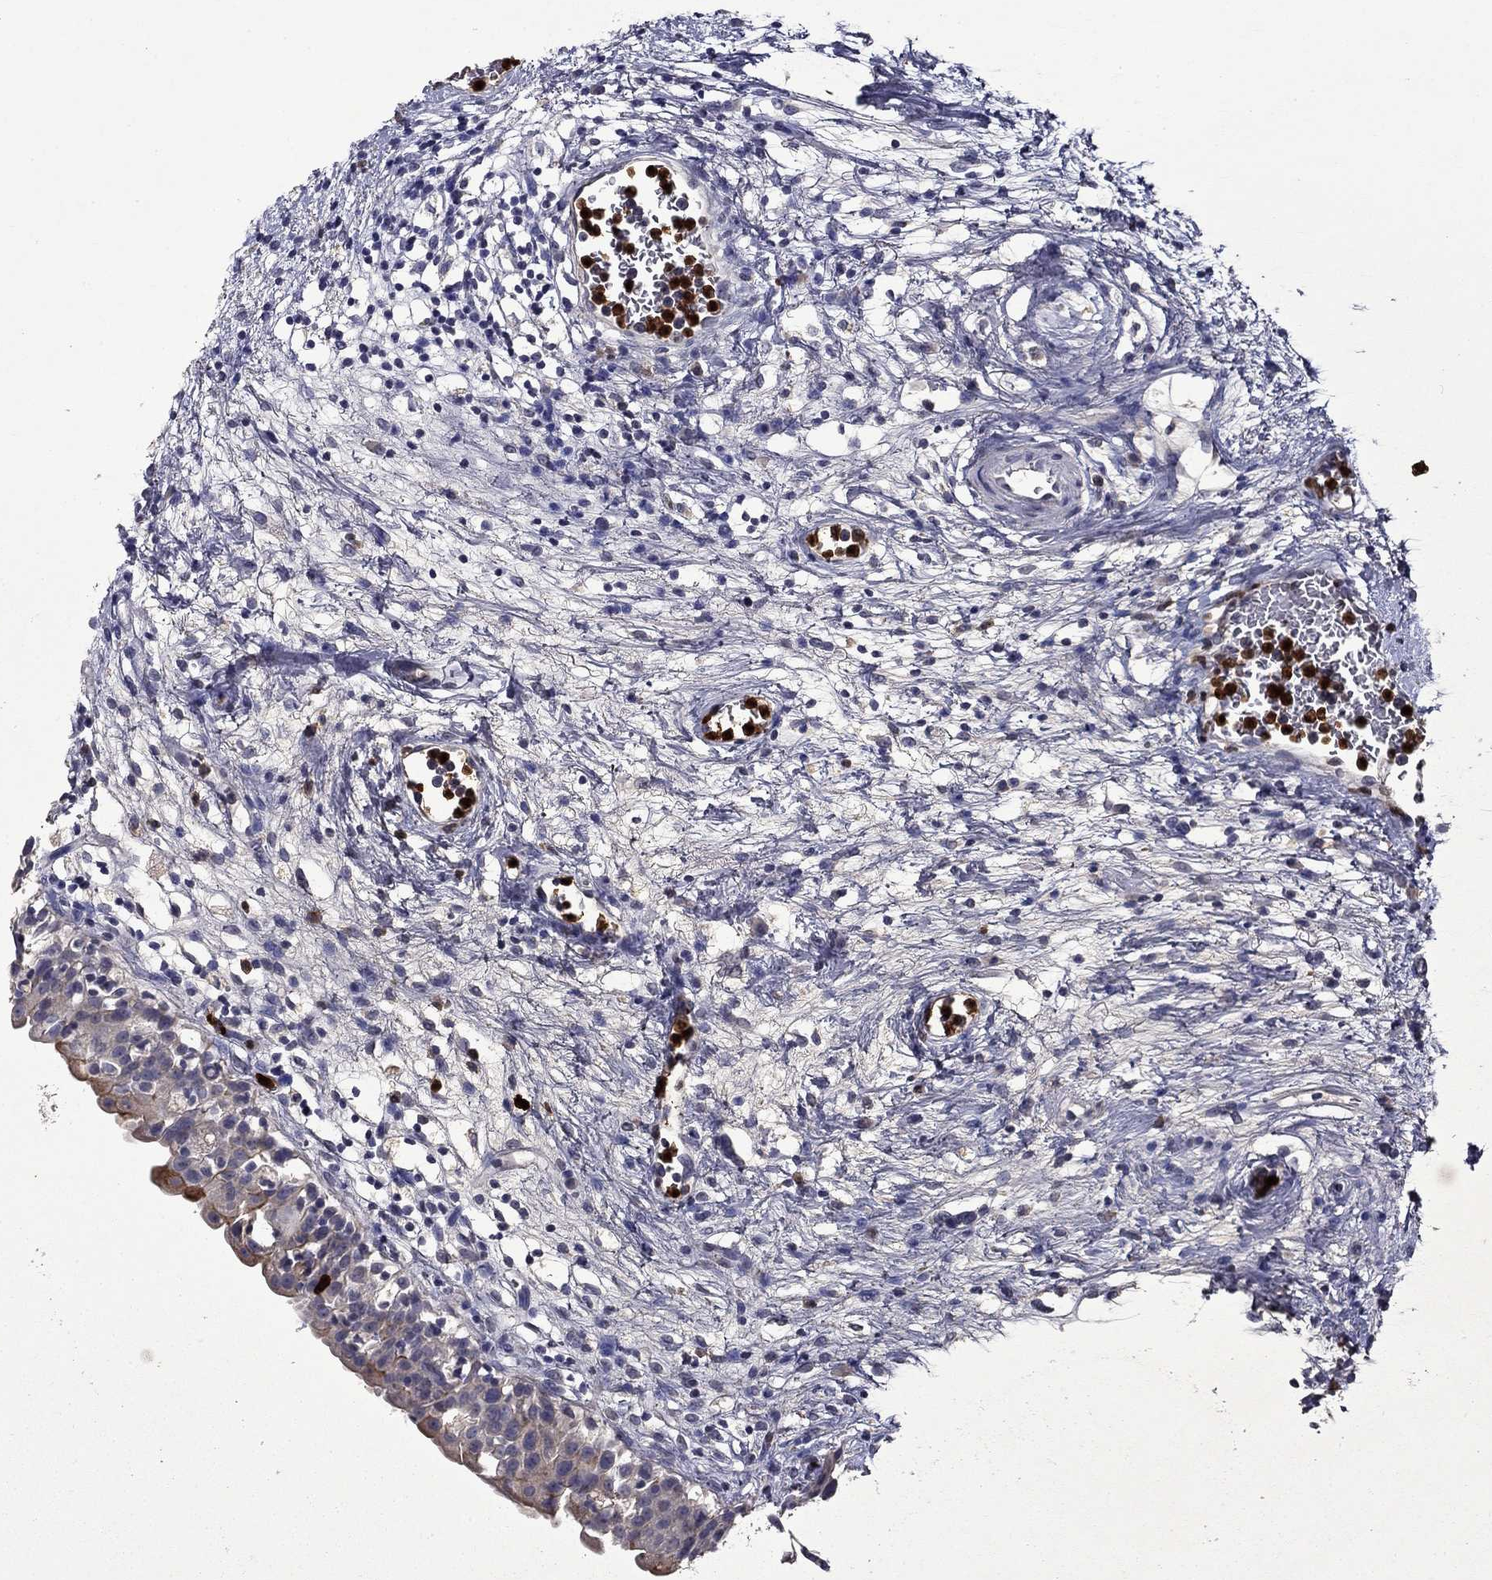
{"staining": {"intensity": "strong", "quantity": "<25%", "location": "cytoplasmic/membranous"}, "tissue": "urinary bladder", "cell_type": "Urothelial cells", "image_type": "normal", "snomed": [{"axis": "morphology", "description": "Normal tissue, NOS"}, {"axis": "topography", "description": "Urinary bladder"}], "caption": "Immunohistochemistry (DAB) staining of benign urinary bladder displays strong cytoplasmic/membranous protein expression in about <25% of urothelial cells. (DAB IHC, brown staining for protein, blue staining for nuclei).", "gene": "IRF5", "patient": {"sex": "male", "age": 76}}